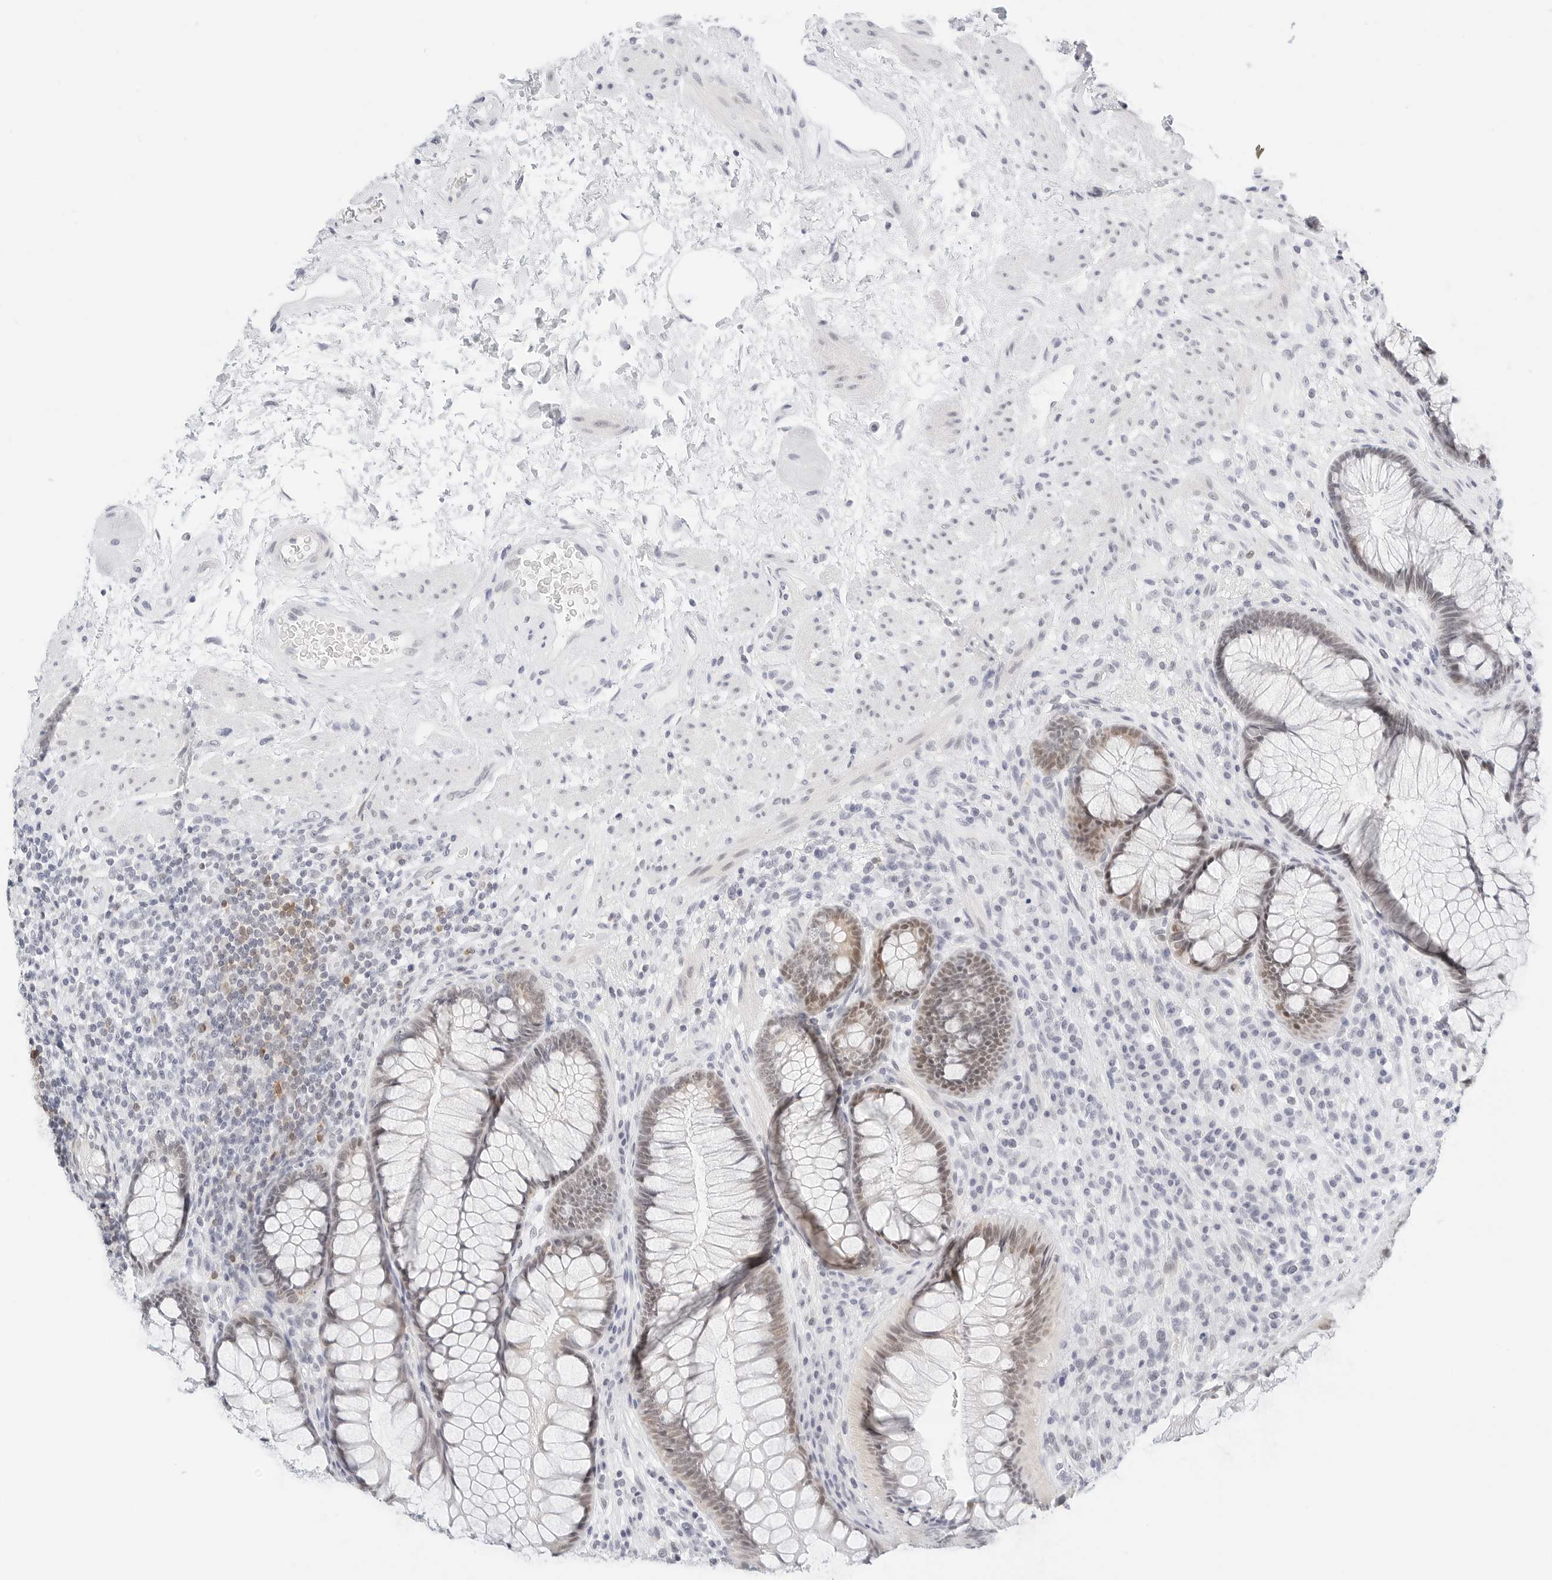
{"staining": {"intensity": "weak", "quantity": "25%-75%", "location": "nuclear"}, "tissue": "rectum", "cell_type": "Glandular cells", "image_type": "normal", "snomed": [{"axis": "morphology", "description": "Normal tissue, NOS"}, {"axis": "topography", "description": "Rectum"}], "caption": "Immunohistochemical staining of benign rectum reveals weak nuclear protein staining in approximately 25%-75% of glandular cells. The staining is performed using DAB (3,3'-diaminobenzidine) brown chromogen to label protein expression. The nuclei are counter-stained blue using hematoxylin.", "gene": "CD22", "patient": {"sex": "male", "age": 51}}